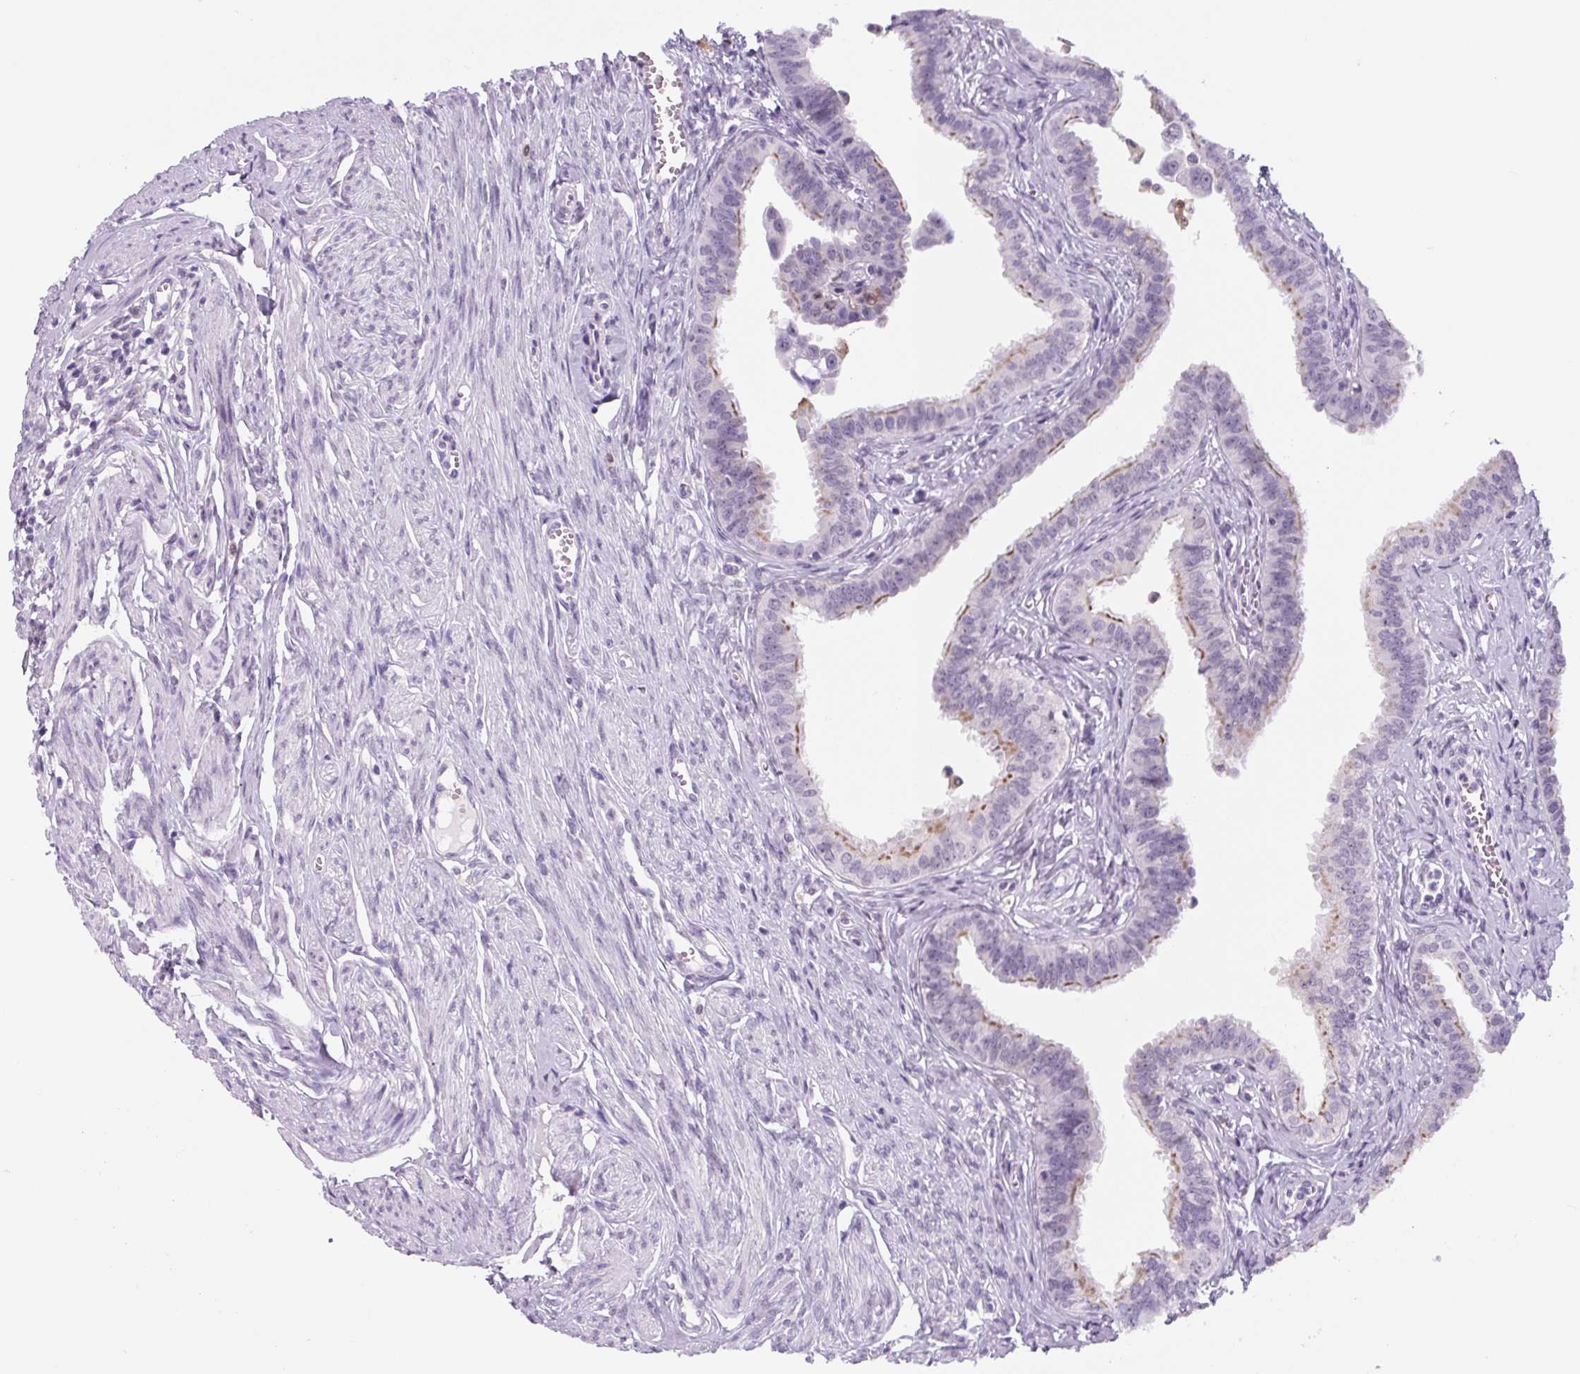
{"staining": {"intensity": "moderate", "quantity": "25%-75%", "location": "cytoplasmic/membranous"}, "tissue": "fallopian tube", "cell_type": "Glandular cells", "image_type": "normal", "snomed": [{"axis": "morphology", "description": "Normal tissue, NOS"}, {"axis": "morphology", "description": "Carcinoma, NOS"}, {"axis": "topography", "description": "Fallopian tube"}, {"axis": "topography", "description": "Ovary"}], "caption": "Glandular cells display moderate cytoplasmic/membranous expression in approximately 25%-75% of cells in unremarkable fallopian tube.", "gene": "TNFRSF8", "patient": {"sex": "female", "age": 59}}